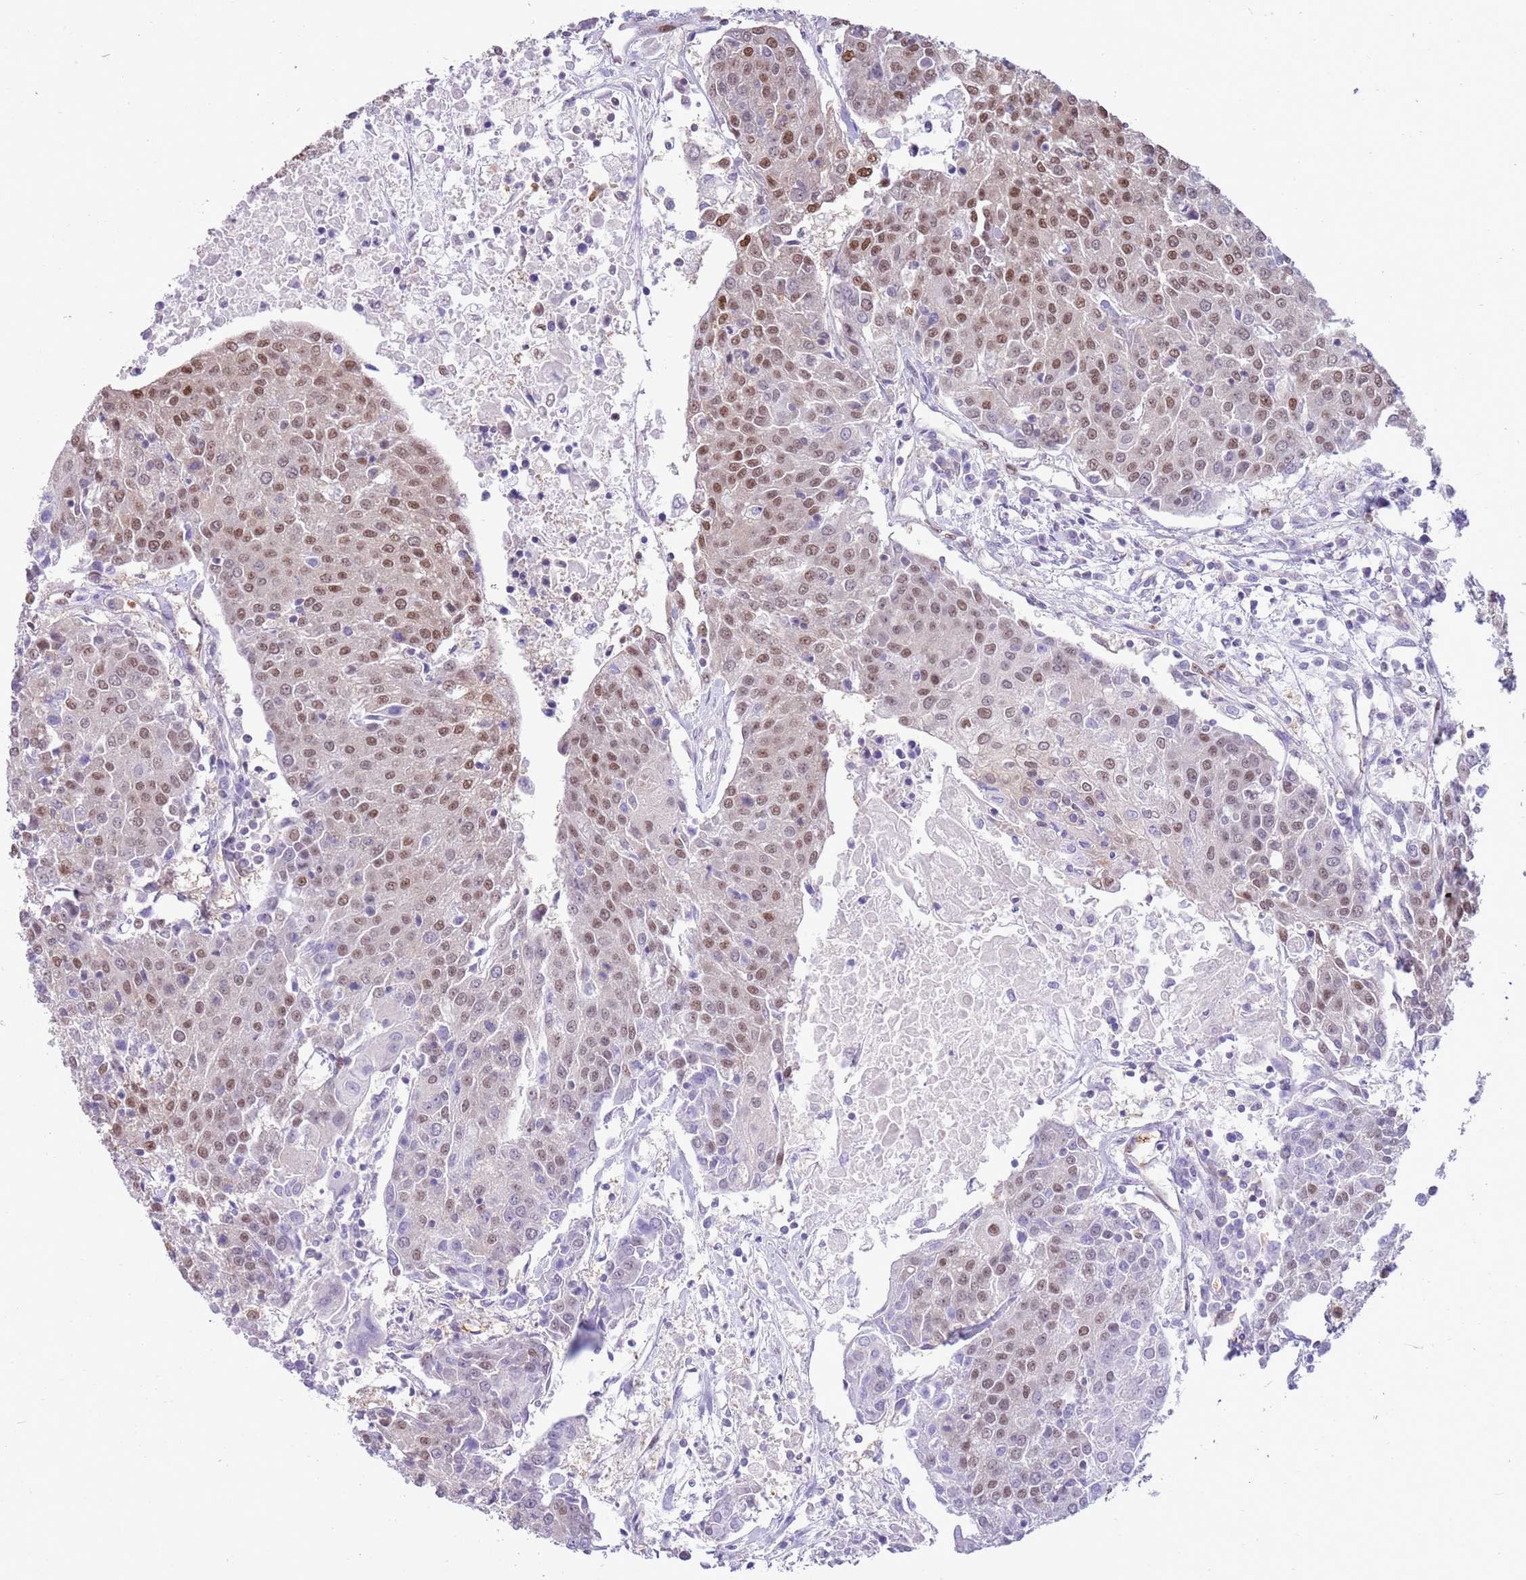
{"staining": {"intensity": "weak", "quantity": ">75%", "location": "nuclear"}, "tissue": "urothelial cancer", "cell_type": "Tumor cells", "image_type": "cancer", "snomed": [{"axis": "morphology", "description": "Urothelial carcinoma, High grade"}, {"axis": "topography", "description": "Urinary bladder"}], "caption": "Protein staining of urothelial cancer tissue exhibits weak nuclear positivity in approximately >75% of tumor cells.", "gene": "DDI2", "patient": {"sex": "female", "age": 85}}